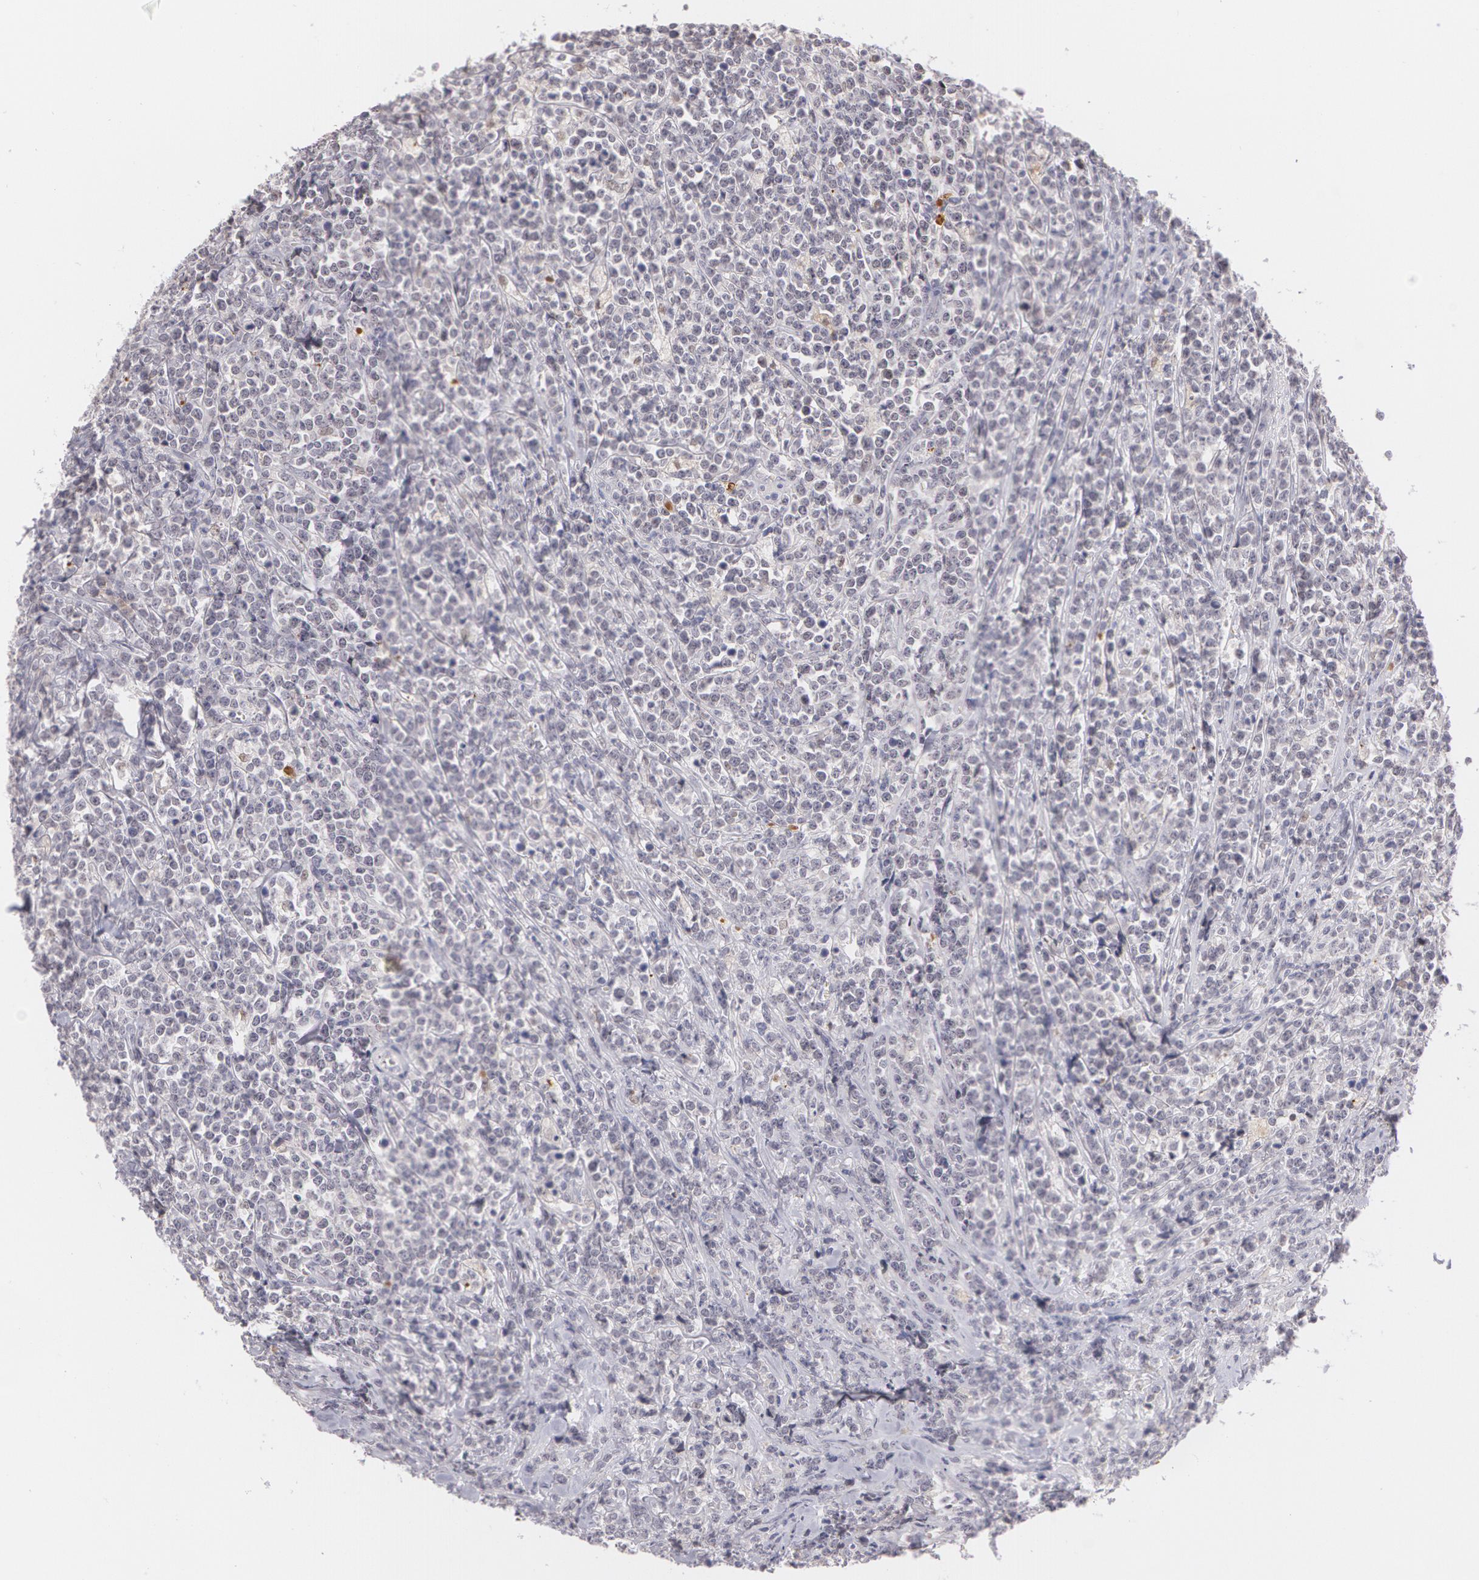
{"staining": {"intensity": "negative", "quantity": "none", "location": "none"}, "tissue": "lymphoma", "cell_type": "Tumor cells", "image_type": "cancer", "snomed": [{"axis": "morphology", "description": "Malignant lymphoma, non-Hodgkin's type, High grade"}, {"axis": "topography", "description": "Small intestine"}, {"axis": "topography", "description": "Colon"}], "caption": "An IHC image of lymphoma is shown. There is no staining in tumor cells of lymphoma.", "gene": "LBP", "patient": {"sex": "male", "age": 8}}